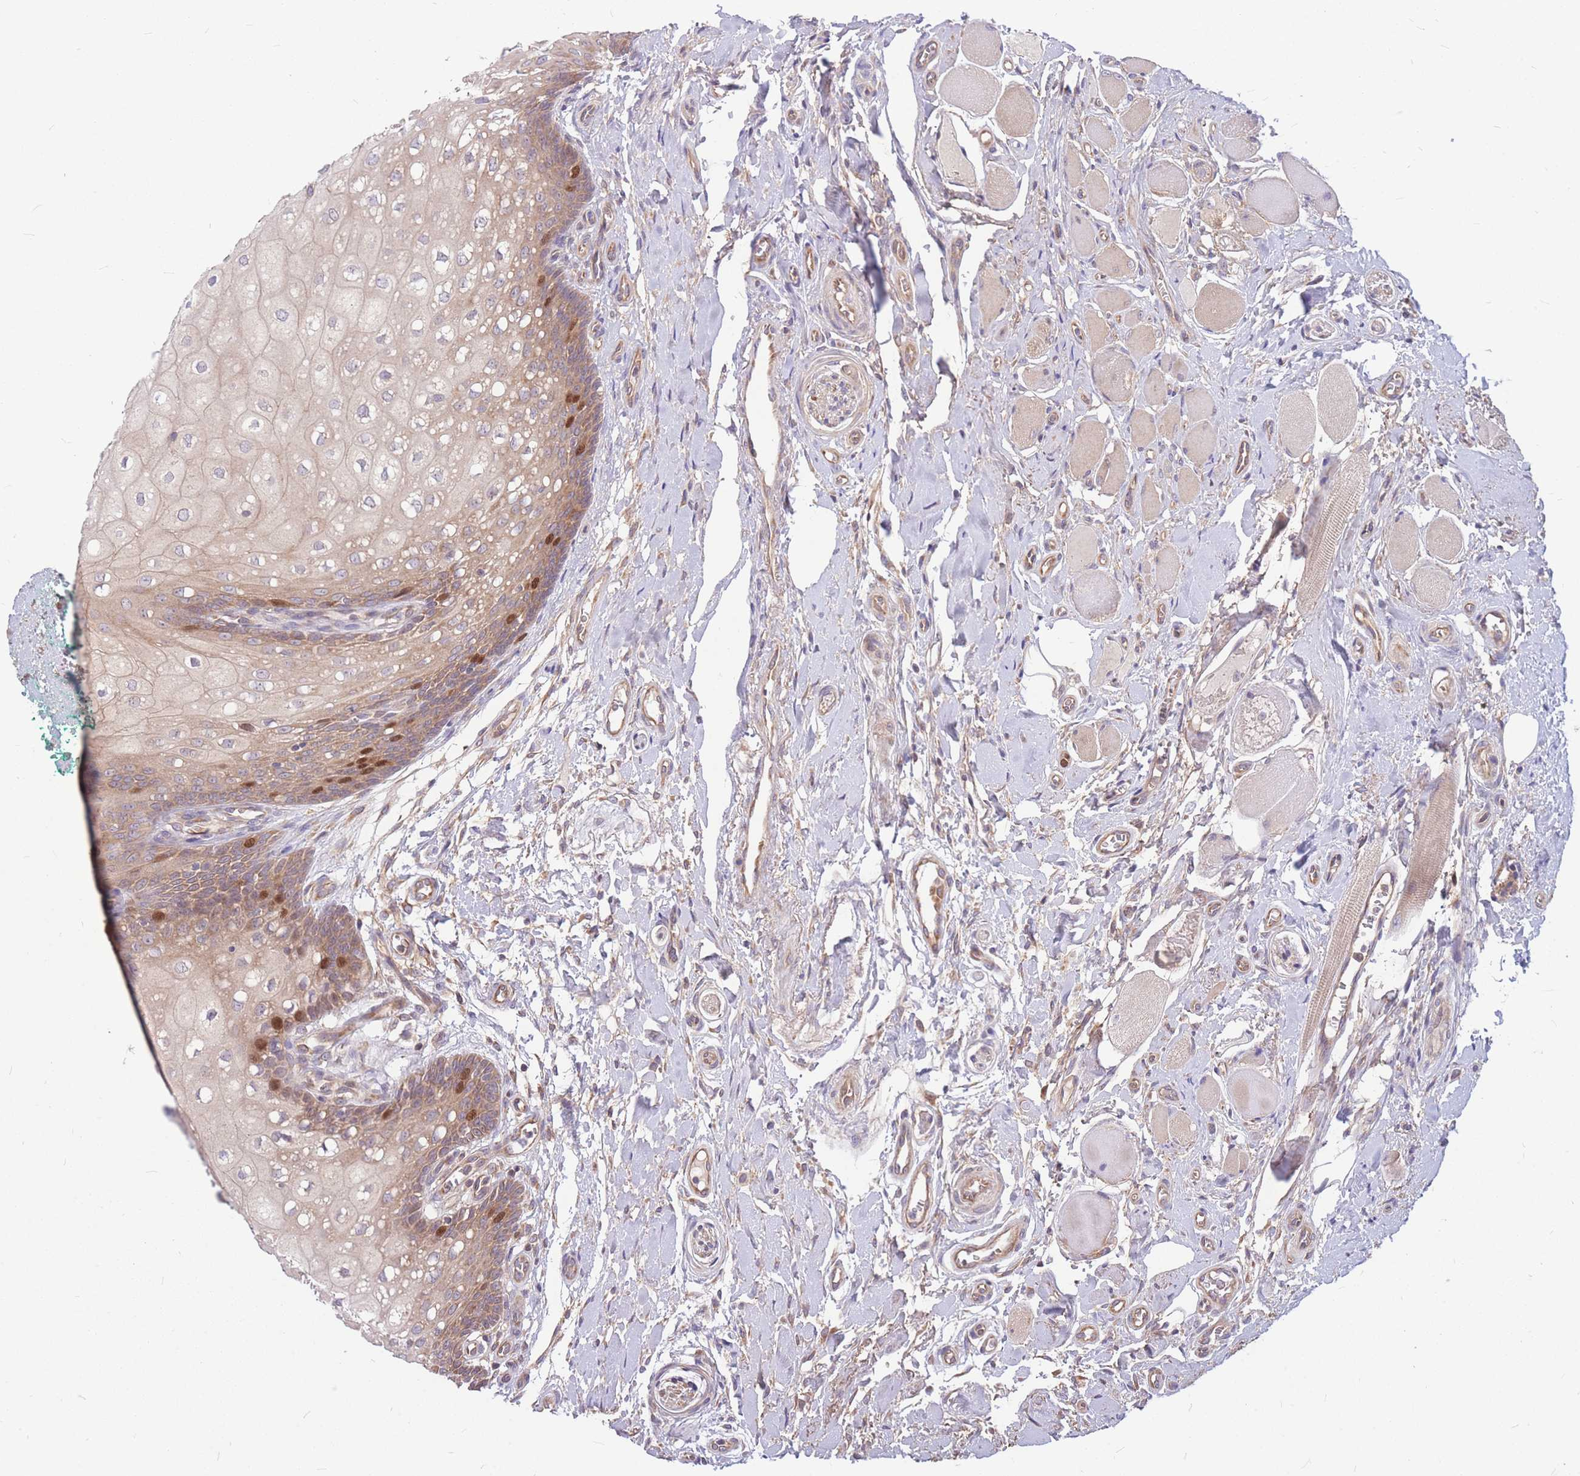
{"staining": {"intensity": "strong", "quantity": "<25%", "location": "cytoplasmic/membranous,nuclear"}, "tissue": "oral mucosa", "cell_type": "Squamous epithelial cells", "image_type": "normal", "snomed": [{"axis": "morphology", "description": "Normal tissue, NOS"}, {"axis": "morphology", "description": "Squamous cell carcinoma, NOS"}, {"axis": "topography", "description": "Oral tissue"}, {"axis": "topography", "description": "Tounge, NOS"}, {"axis": "topography", "description": "Head-Neck"}], "caption": "Immunohistochemistry (IHC) staining of unremarkable oral mucosa, which demonstrates medium levels of strong cytoplasmic/membranous,nuclear staining in about <25% of squamous epithelial cells indicating strong cytoplasmic/membranous,nuclear protein expression. The staining was performed using DAB (brown) for protein detection and nuclei were counterstained in hematoxylin (blue).", "gene": "GMNN", "patient": {"sex": "male", "age": 79}}